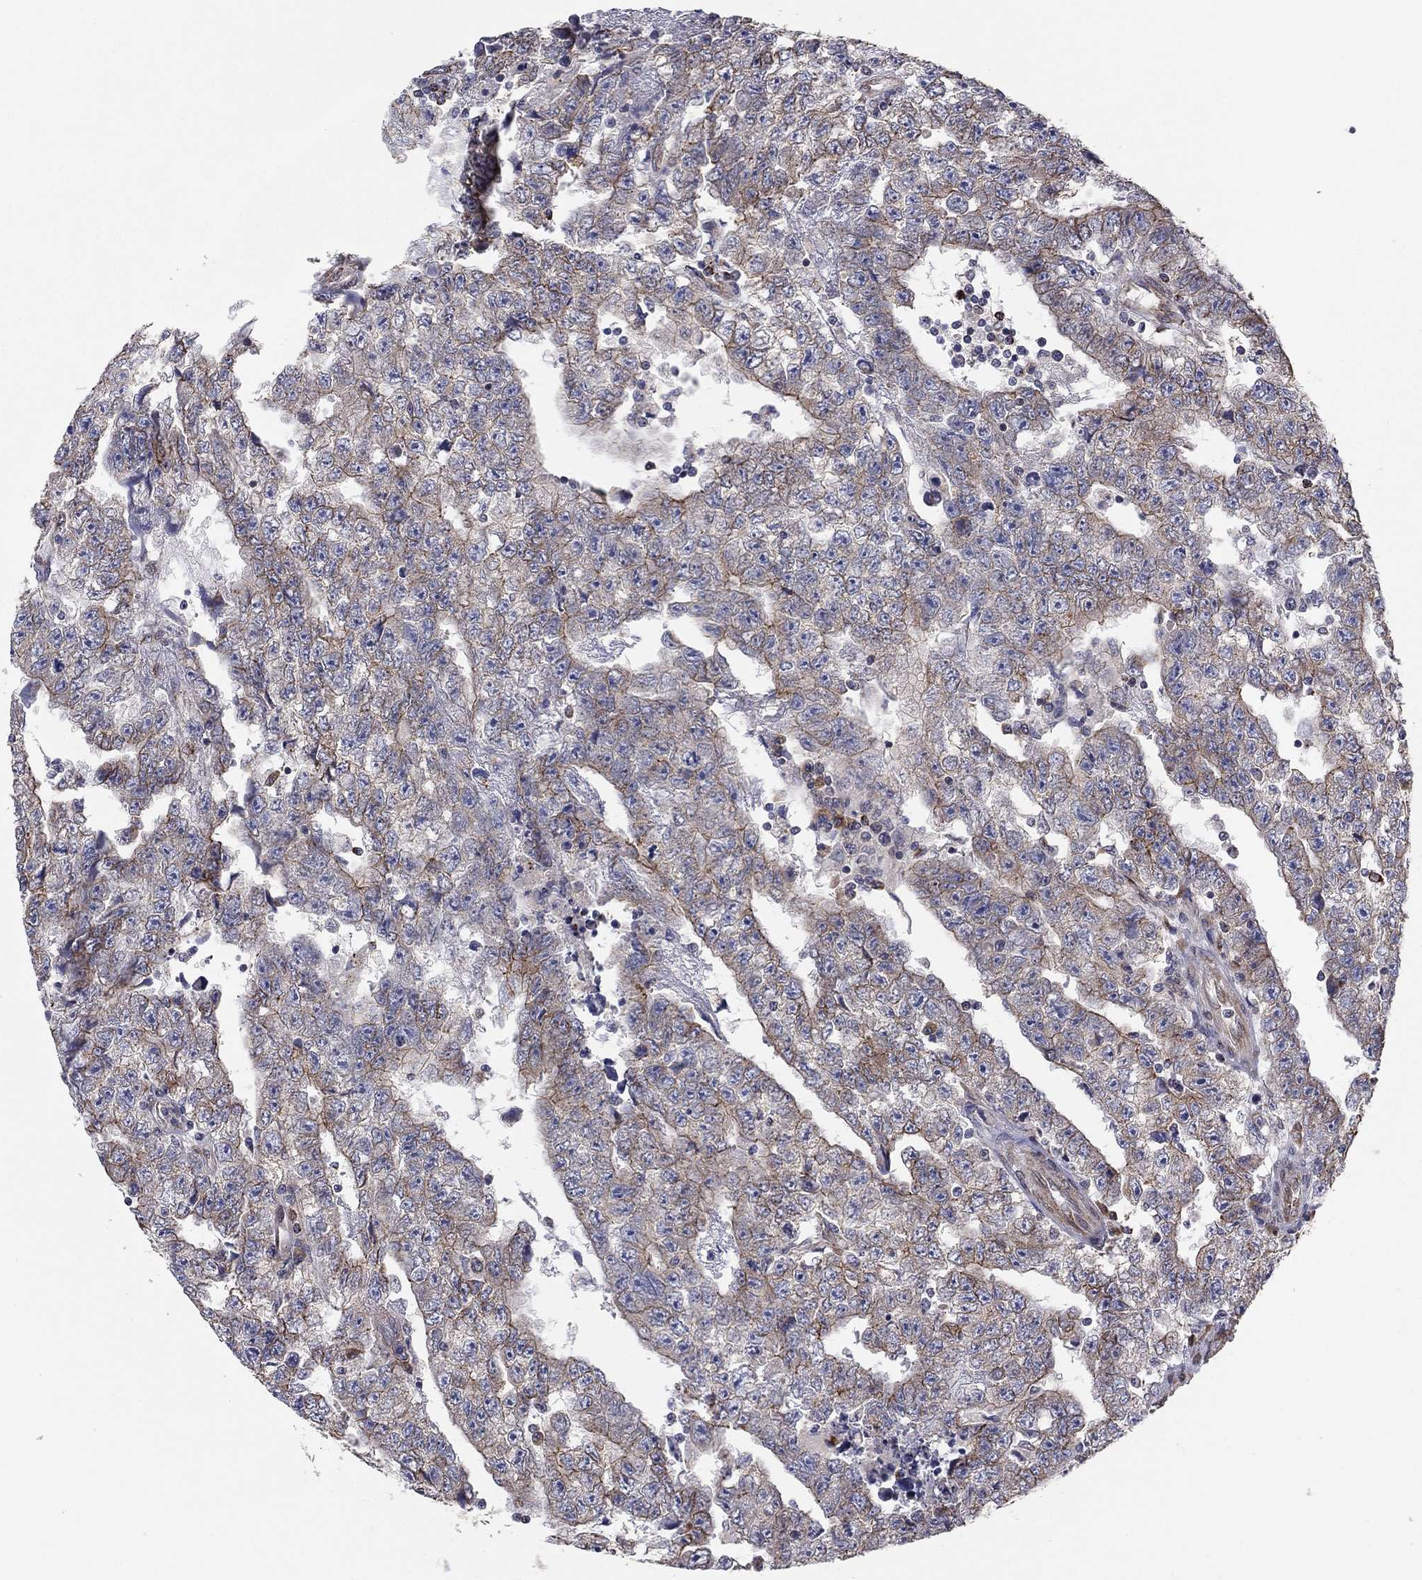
{"staining": {"intensity": "moderate", "quantity": "<25%", "location": "cytoplasmic/membranous"}, "tissue": "testis cancer", "cell_type": "Tumor cells", "image_type": "cancer", "snomed": [{"axis": "morphology", "description": "Carcinoma, Embryonal, NOS"}, {"axis": "topography", "description": "Testis"}], "caption": "Embryonal carcinoma (testis) stained for a protein (brown) reveals moderate cytoplasmic/membranous positive positivity in about <25% of tumor cells.", "gene": "YIF1A", "patient": {"sex": "male", "age": 25}}